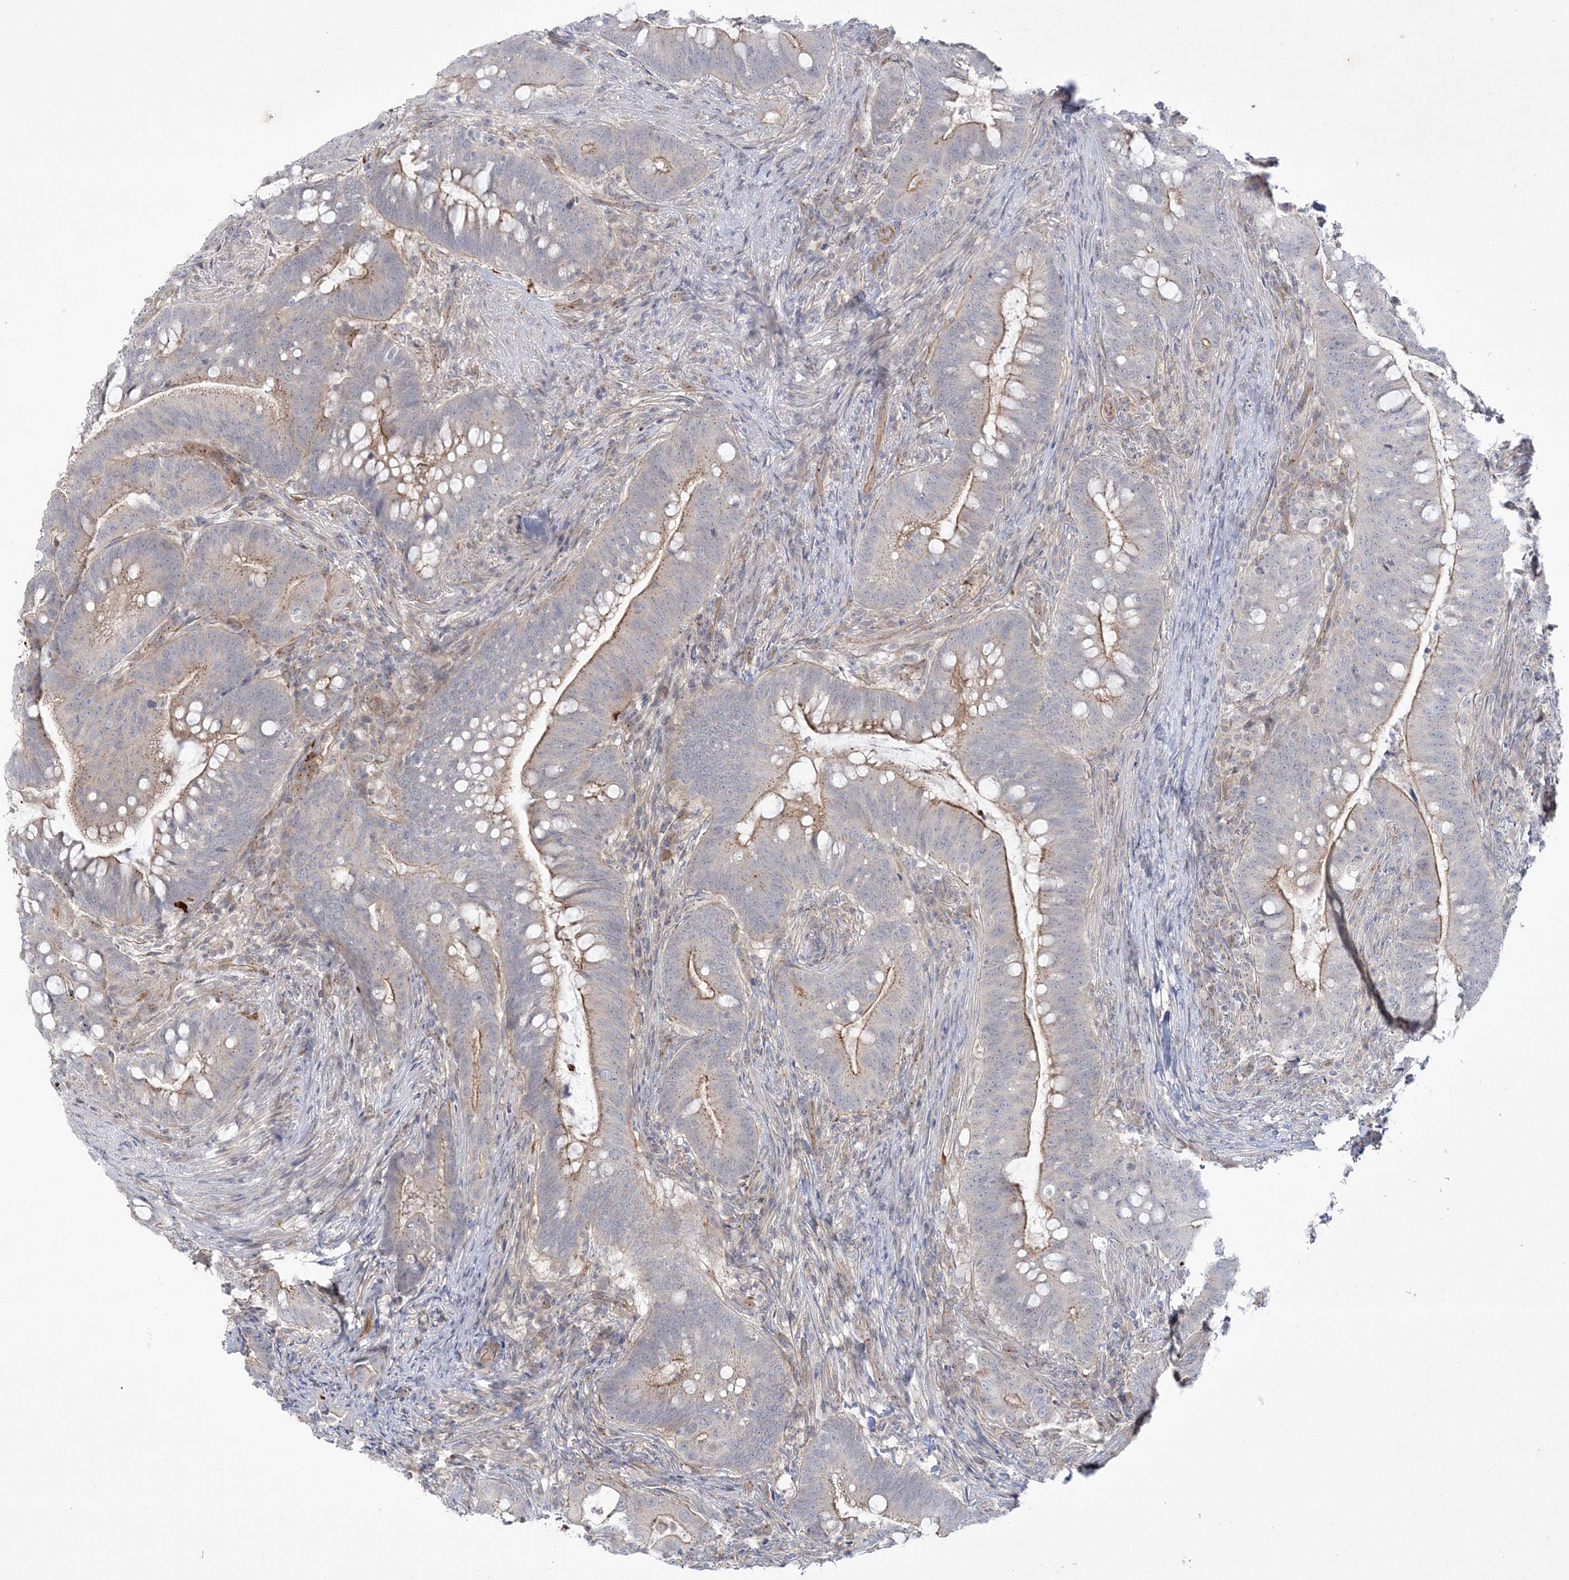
{"staining": {"intensity": "moderate", "quantity": "25%-75%", "location": "cytoplasmic/membranous"}, "tissue": "colorectal cancer", "cell_type": "Tumor cells", "image_type": "cancer", "snomed": [{"axis": "morphology", "description": "Adenocarcinoma, NOS"}, {"axis": "topography", "description": "Colon"}], "caption": "Brown immunohistochemical staining in human colorectal adenocarcinoma displays moderate cytoplasmic/membranous expression in approximately 25%-75% of tumor cells.", "gene": "ADAMTS12", "patient": {"sex": "female", "age": 66}}